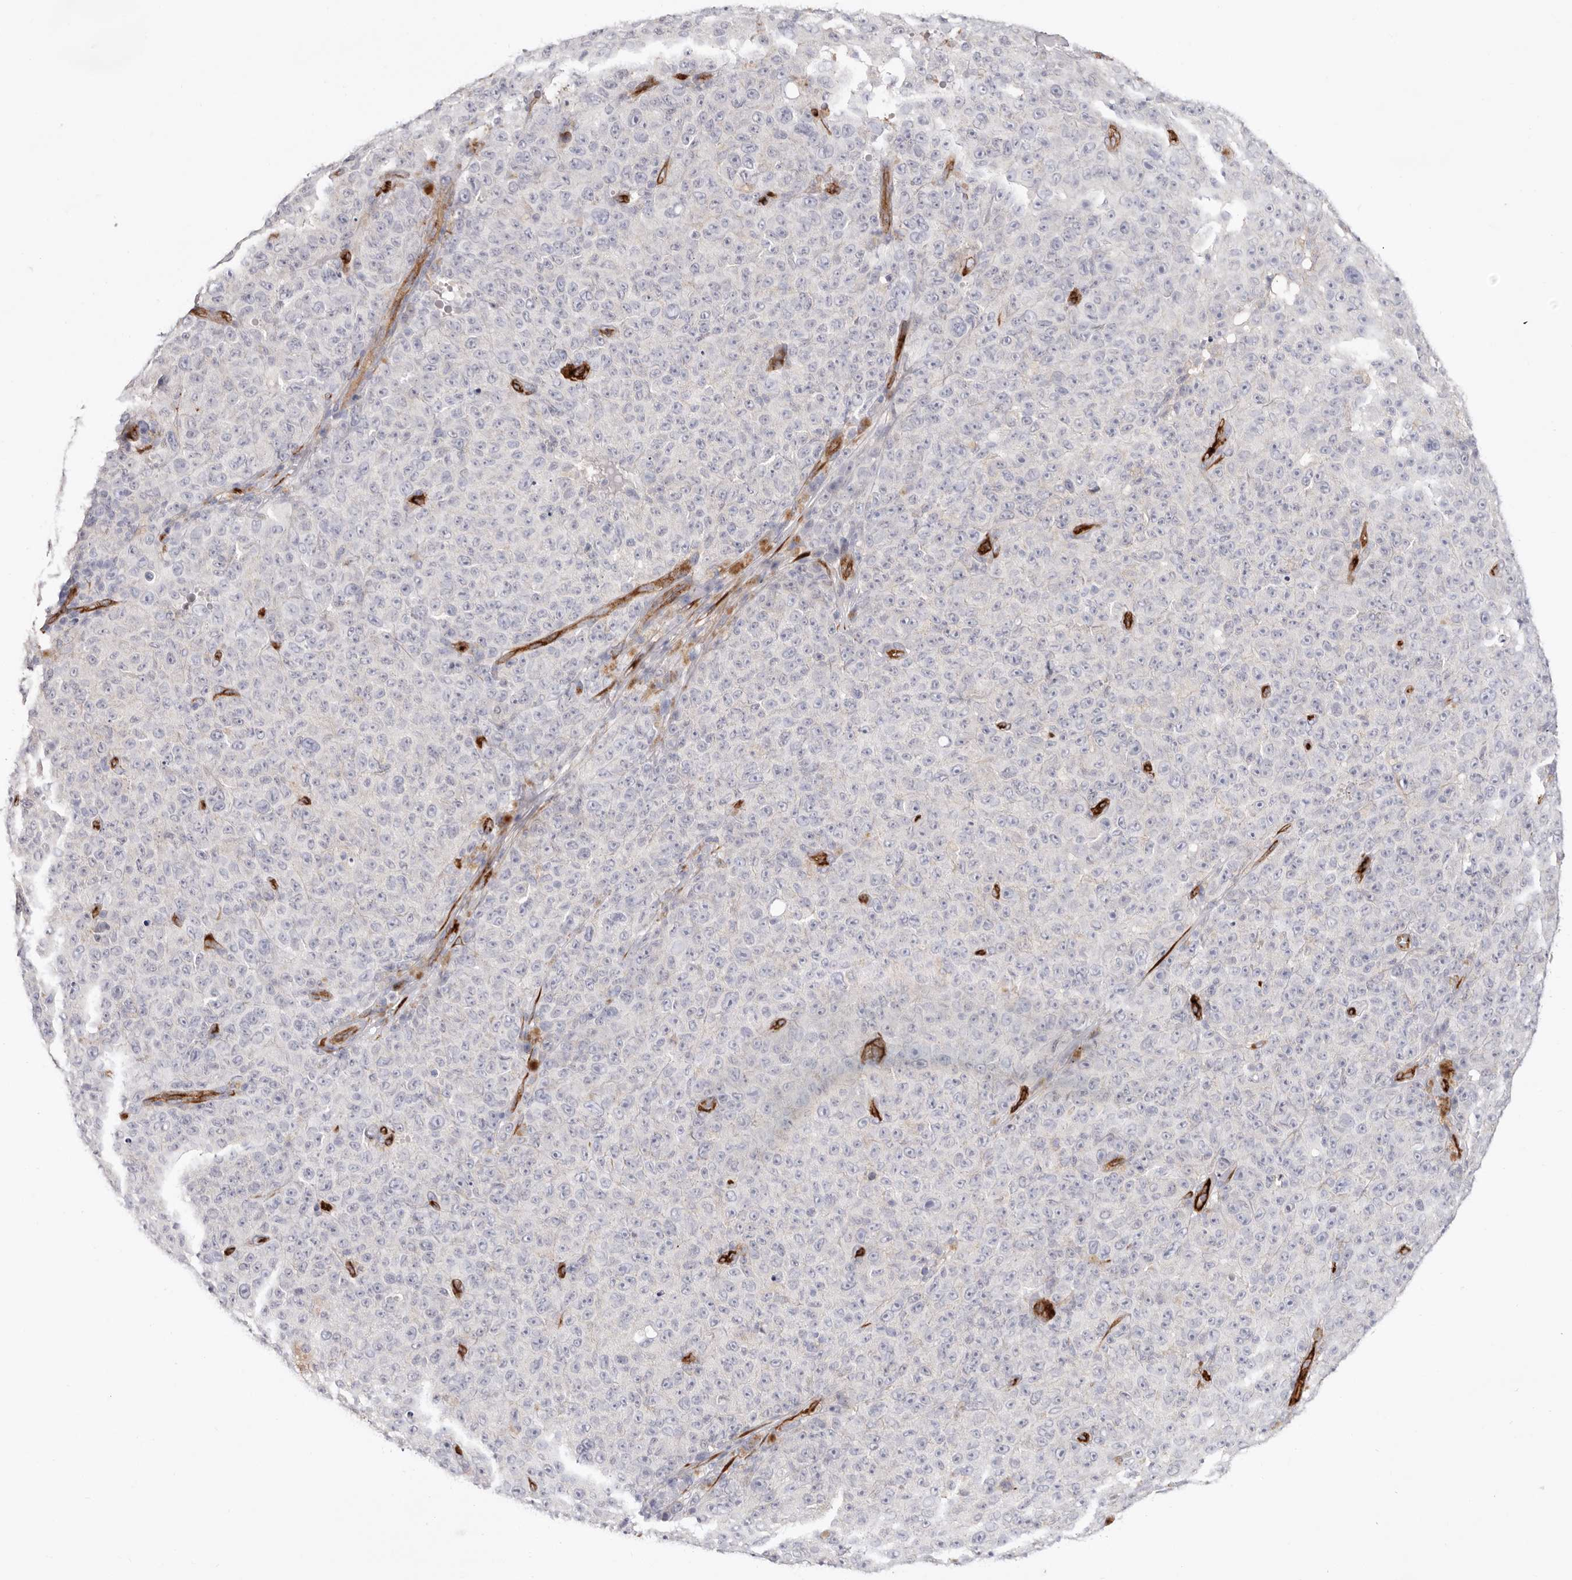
{"staining": {"intensity": "negative", "quantity": "none", "location": "none"}, "tissue": "melanoma", "cell_type": "Tumor cells", "image_type": "cancer", "snomed": [{"axis": "morphology", "description": "Malignant melanoma, NOS"}, {"axis": "topography", "description": "Skin"}], "caption": "High power microscopy micrograph of an immunohistochemistry photomicrograph of melanoma, revealing no significant positivity in tumor cells.", "gene": "LRRC66", "patient": {"sex": "female", "age": 82}}